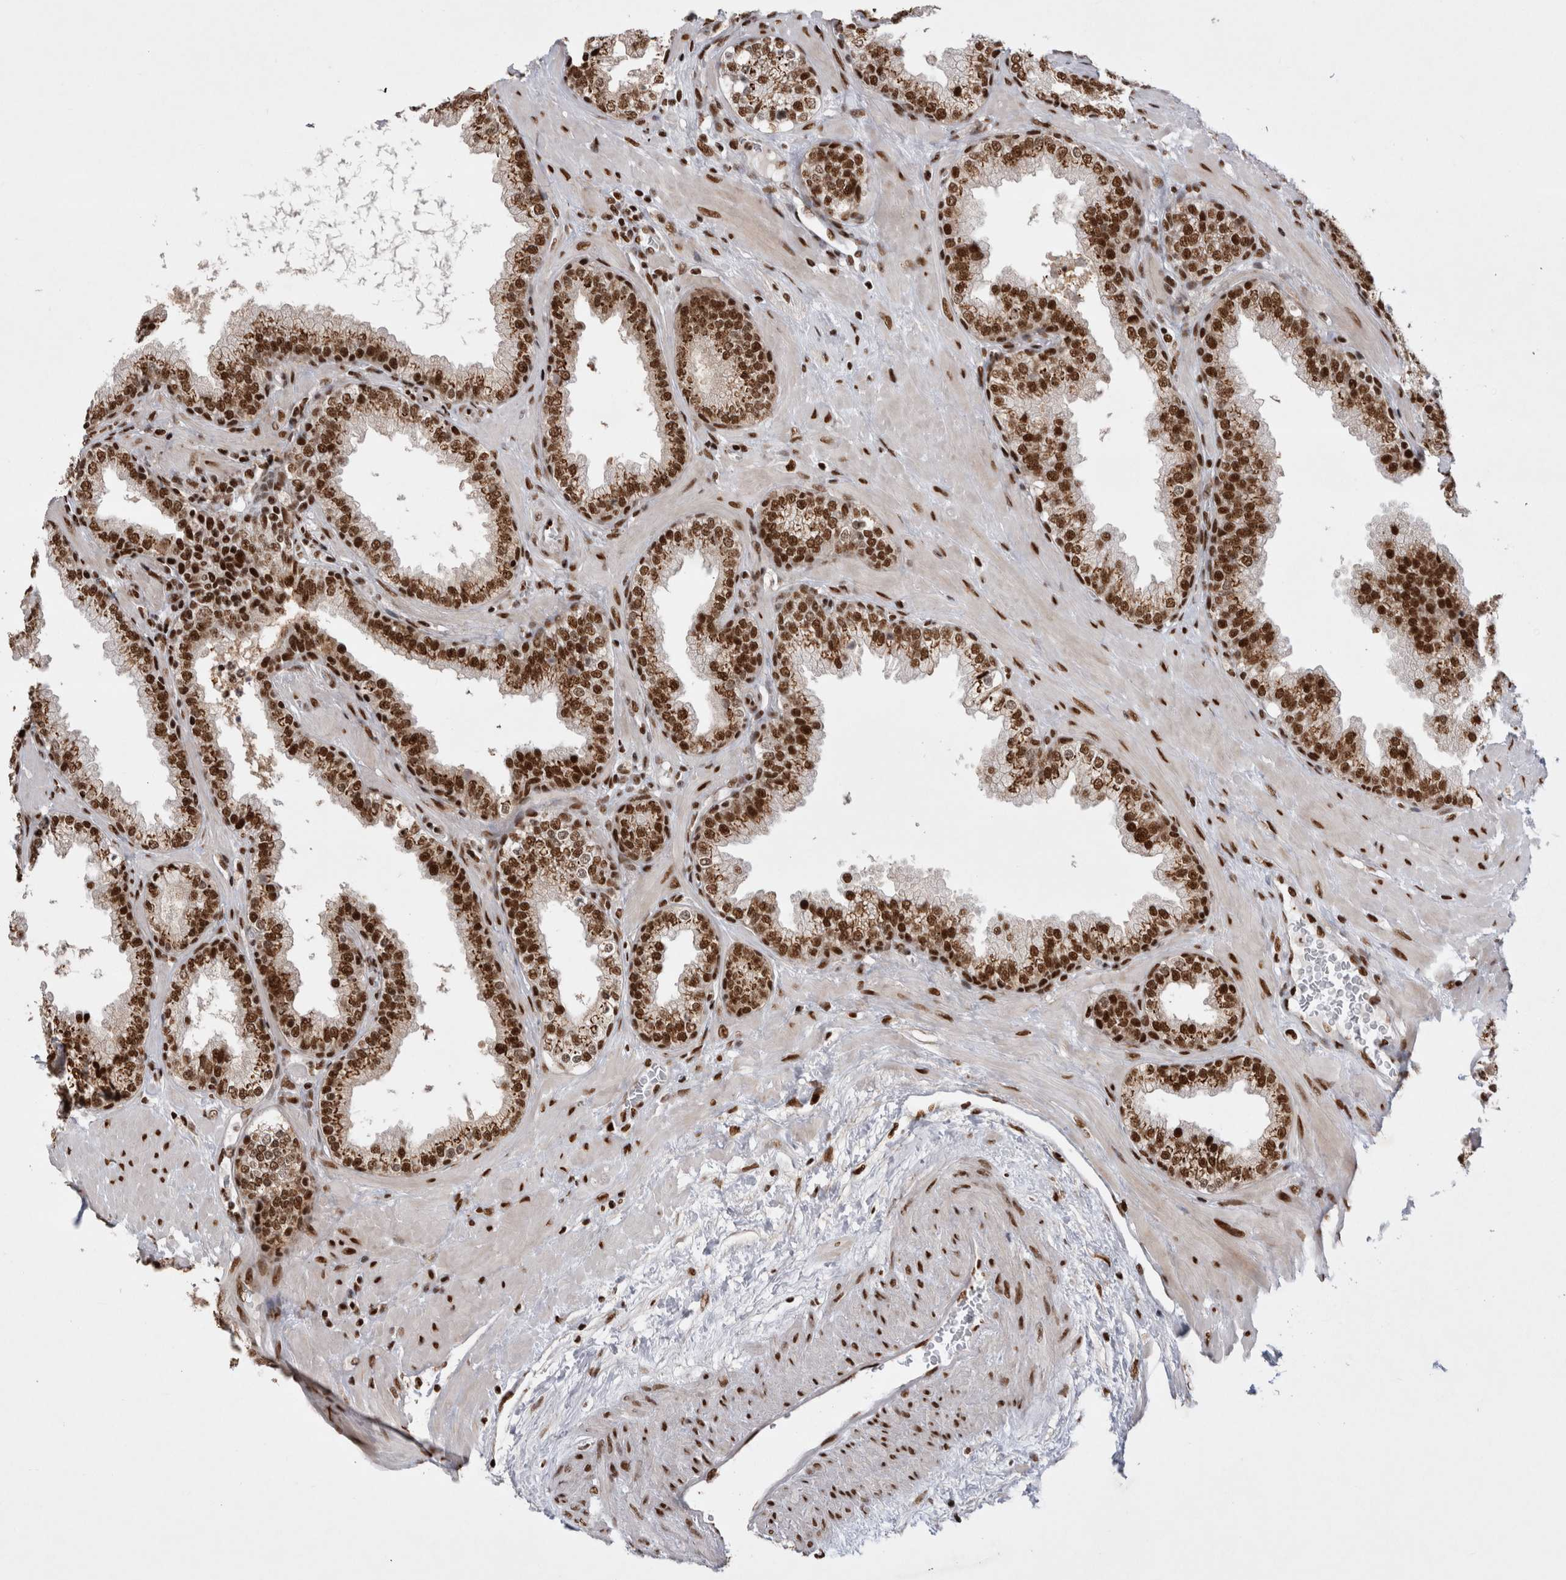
{"staining": {"intensity": "strong", "quantity": ">75%", "location": "nuclear"}, "tissue": "prostate", "cell_type": "Glandular cells", "image_type": "normal", "snomed": [{"axis": "morphology", "description": "Normal tissue, NOS"}, {"axis": "topography", "description": "Prostate"}], "caption": "Immunohistochemistry (IHC) histopathology image of normal prostate: prostate stained using IHC shows high levels of strong protein expression localized specifically in the nuclear of glandular cells, appearing as a nuclear brown color.", "gene": "EYA2", "patient": {"sex": "male", "age": 51}}